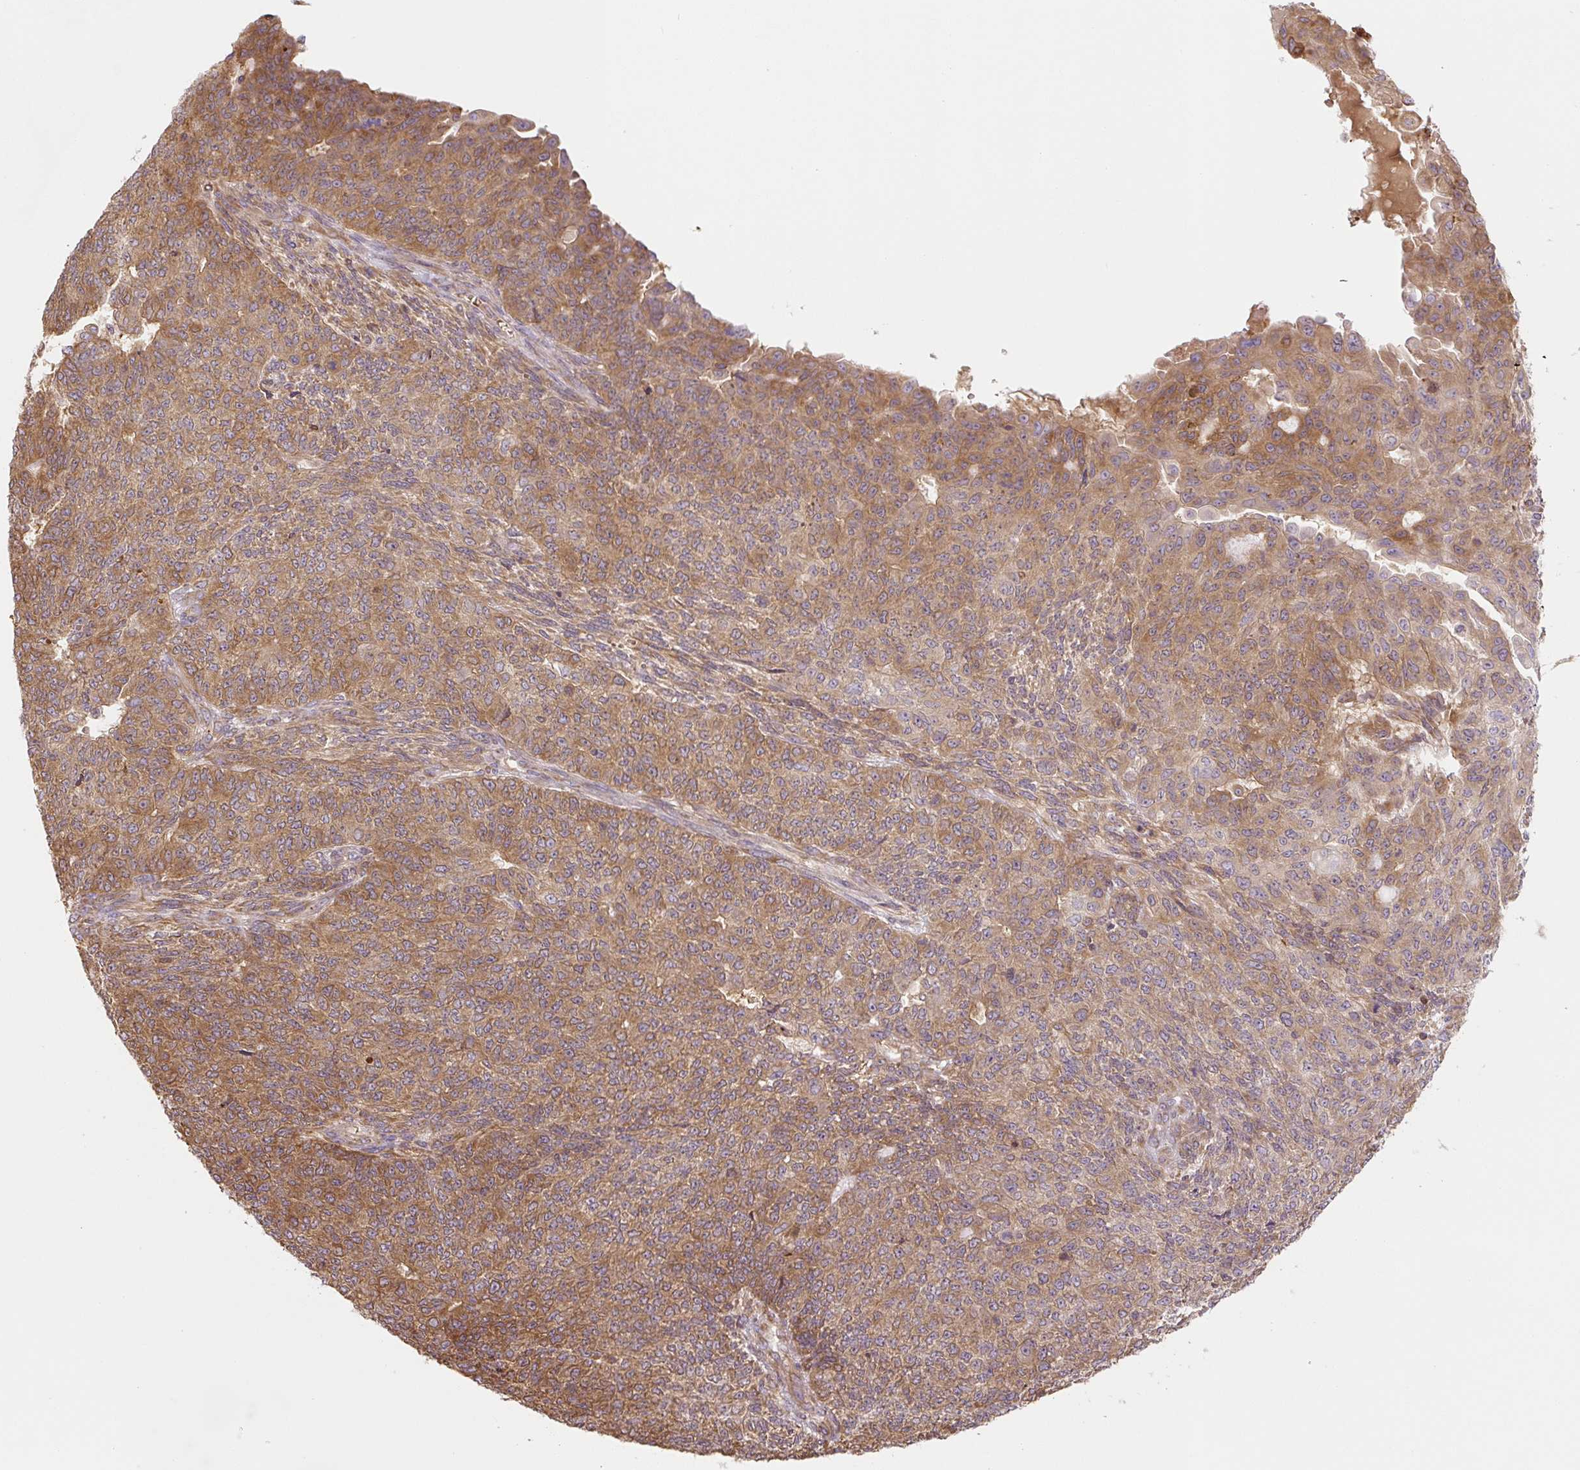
{"staining": {"intensity": "moderate", "quantity": ">75%", "location": "cytoplasmic/membranous"}, "tissue": "endometrial cancer", "cell_type": "Tumor cells", "image_type": "cancer", "snomed": [{"axis": "morphology", "description": "Adenocarcinoma, NOS"}, {"axis": "topography", "description": "Endometrium"}], "caption": "A brown stain labels moderate cytoplasmic/membranous expression of a protein in human adenocarcinoma (endometrial) tumor cells.", "gene": "RASA1", "patient": {"sex": "female", "age": 32}}